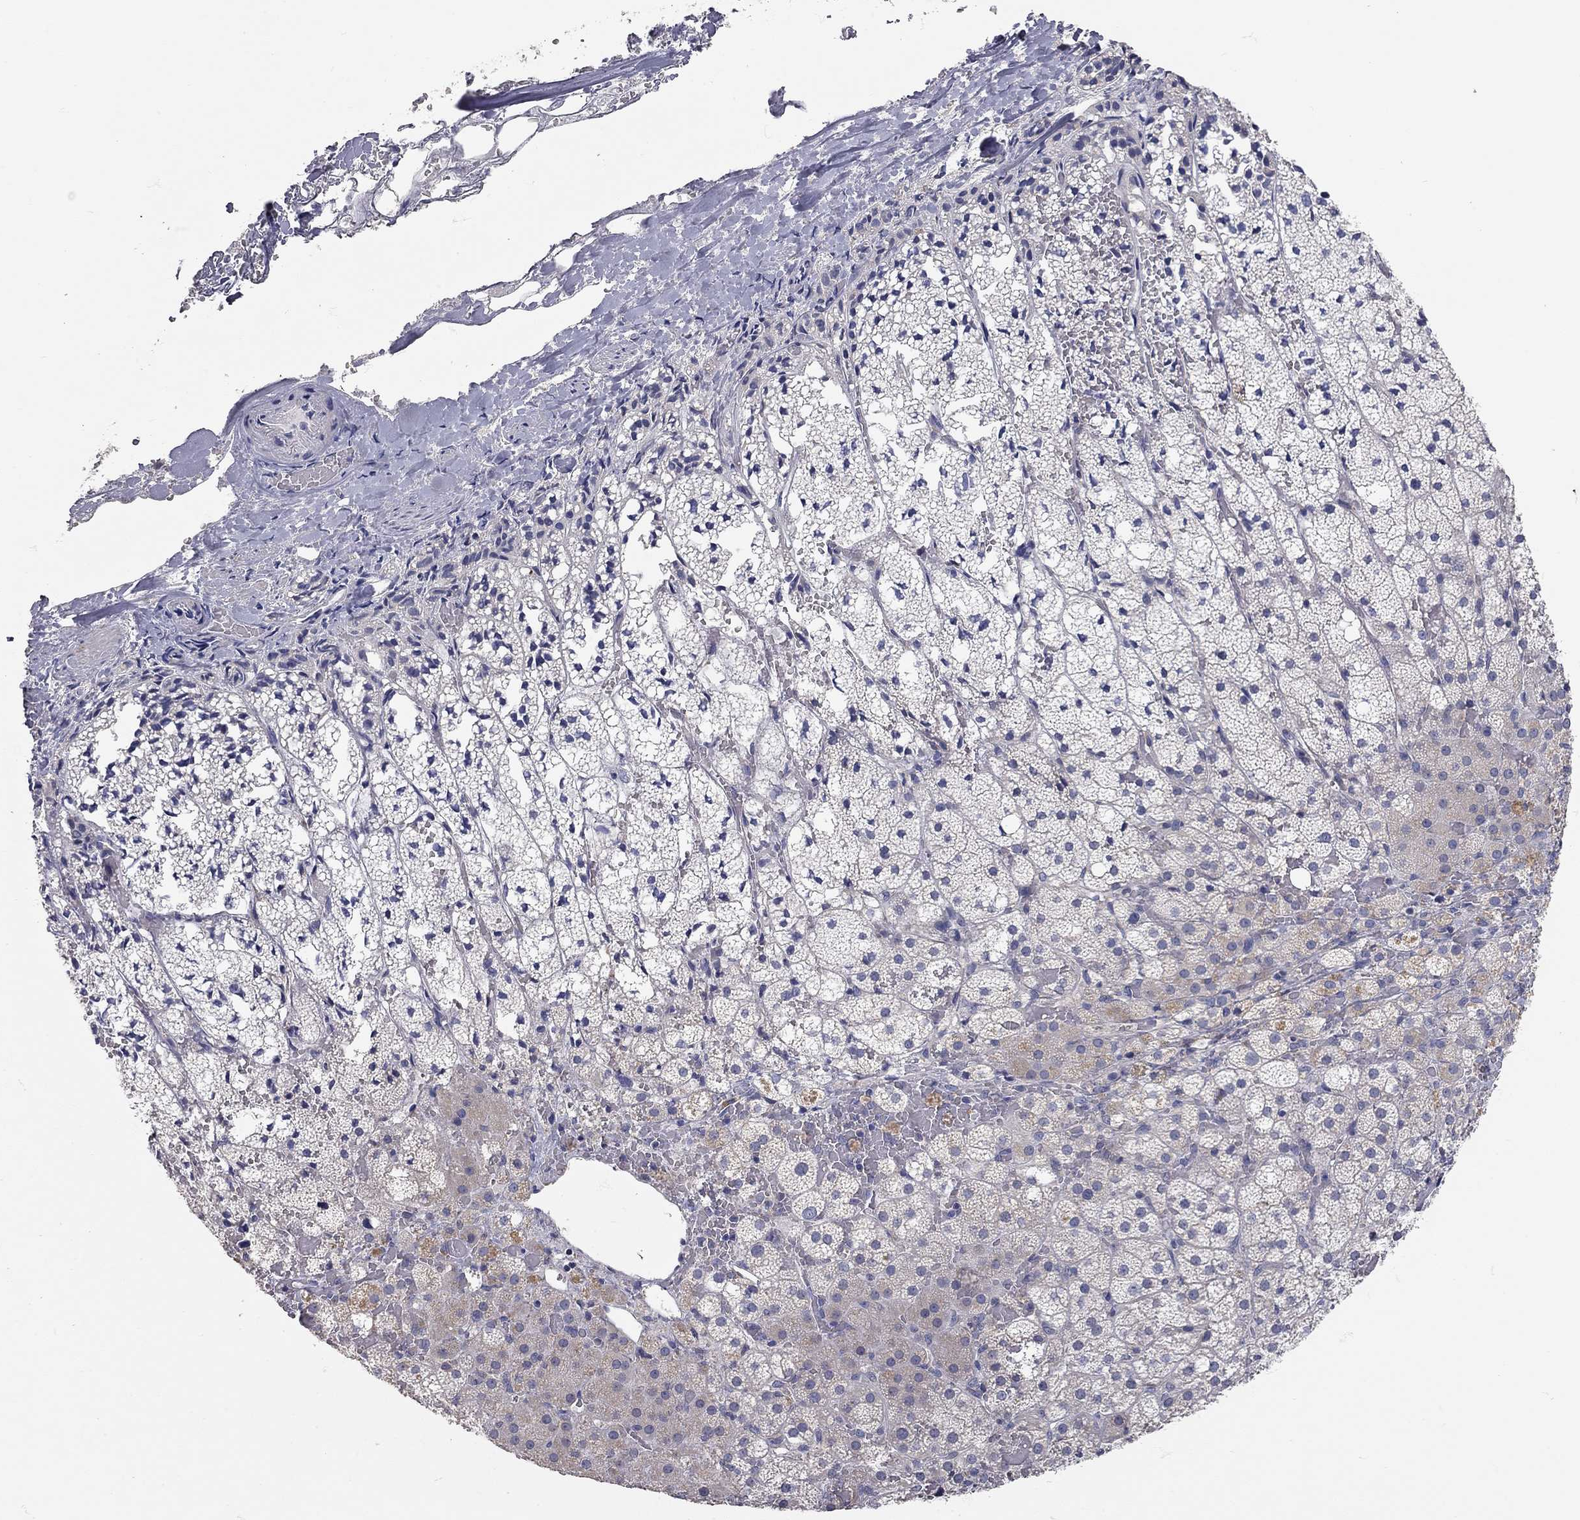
{"staining": {"intensity": "negative", "quantity": "none", "location": "none"}, "tissue": "adrenal gland", "cell_type": "Glandular cells", "image_type": "normal", "snomed": [{"axis": "morphology", "description": "Normal tissue, NOS"}, {"axis": "topography", "description": "Adrenal gland"}], "caption": "IHC histopathology image of normal human adrenal gland stained for a protein (brown), which demonstrates no staining in glandular cells.", "gene": "XAGE2", "patient": {"sex": "male", "age": 53}}